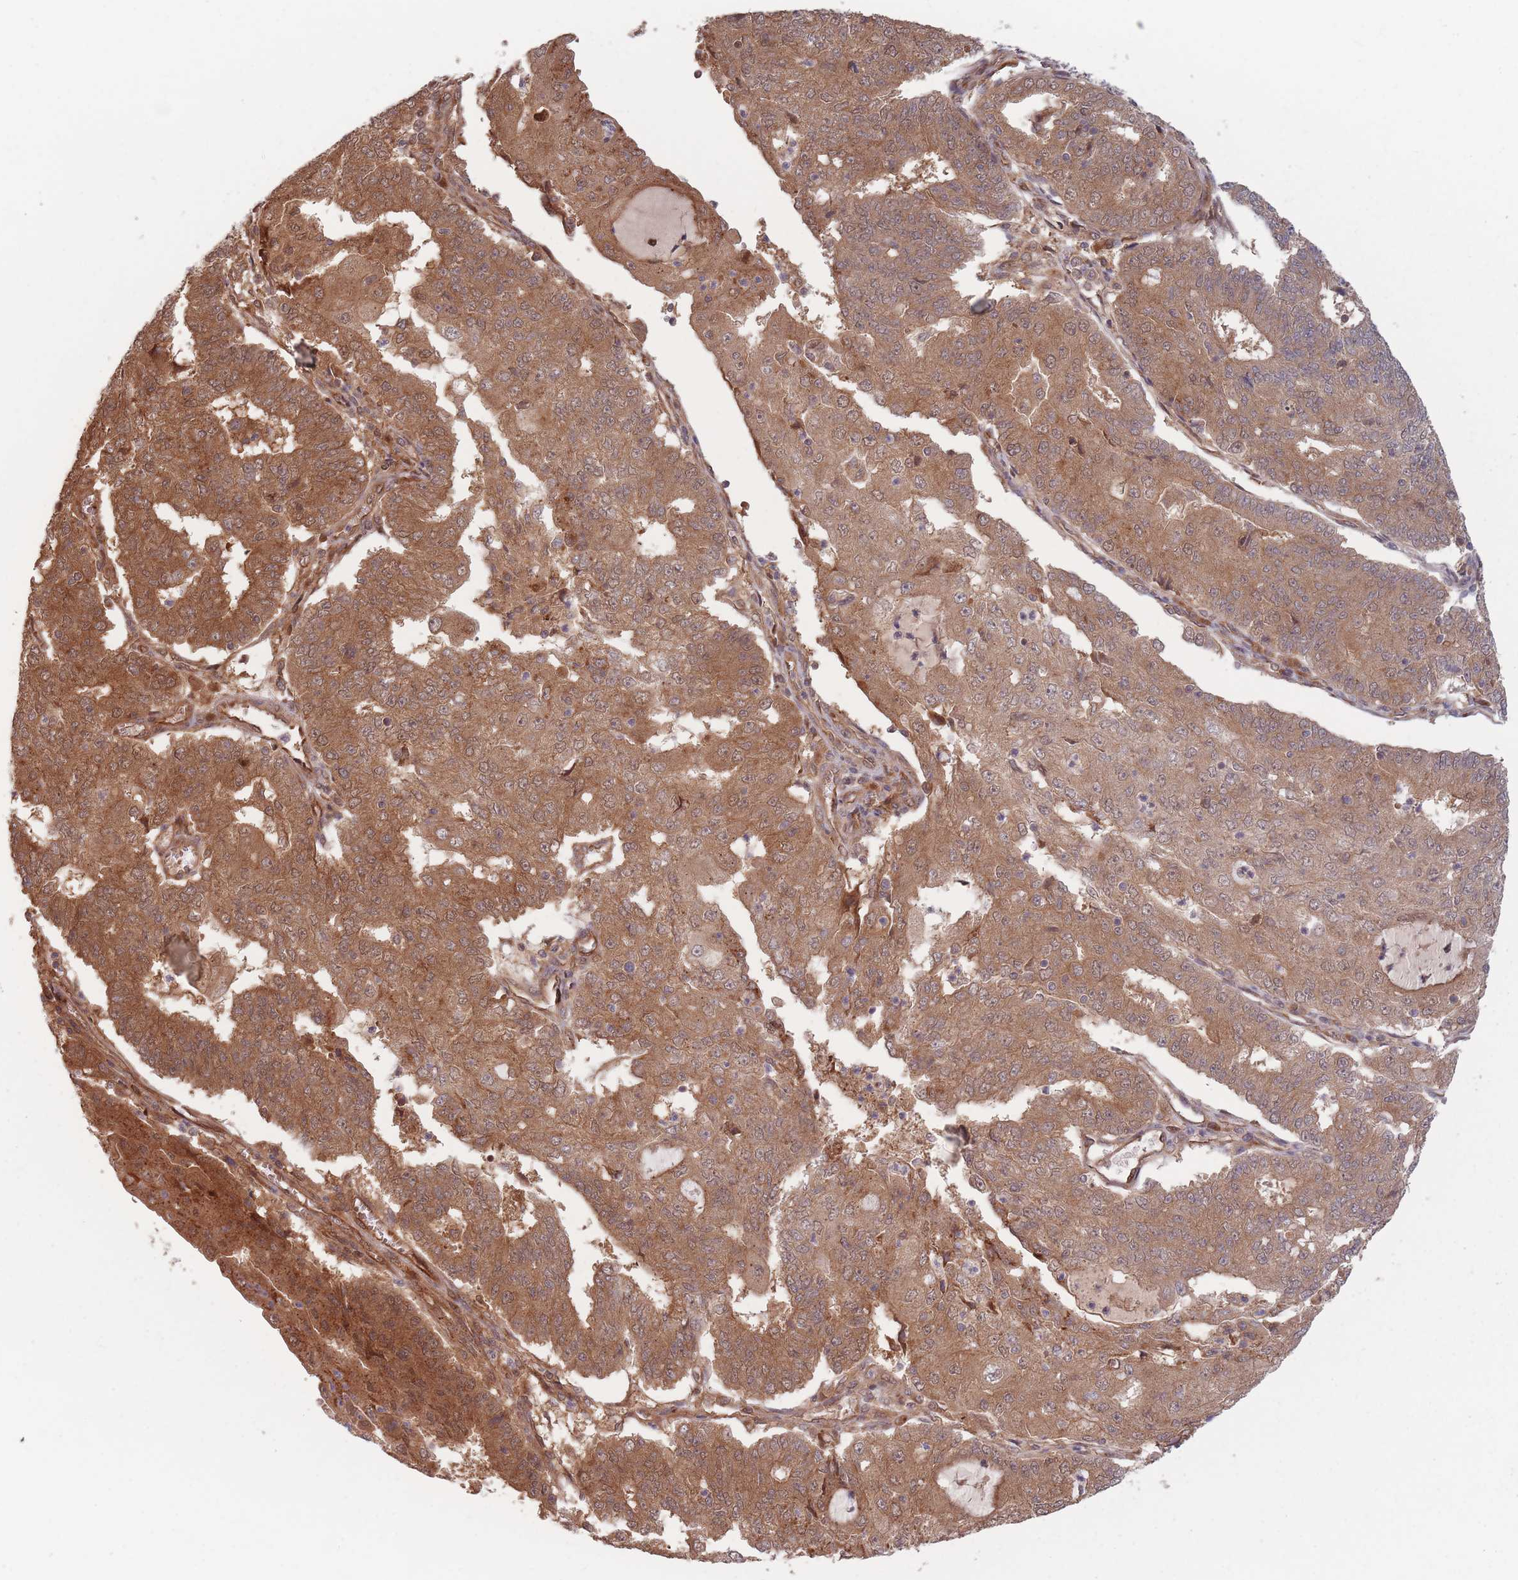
{"staining": {"intensity": "moderate", "quantity": ">75%", "location": "cytoplasmic/membranous"}, "tissue": "endometrial cancer", "cell_type": "Tumor cells", "image_type": "cancer", "snomed": [{"axis": "morphology", "description": "Adenocarcinoma, NOS"}, {"axis": "topography", "description": "Endometrium"}], "caption": "Tumor cells show moderate cytoplasmic/membranous staining in approximately >75% of cells in endometrial adenocarcinoma.", "gene": "PODXL2", "patient": {"sex": "female", "age": 56}}